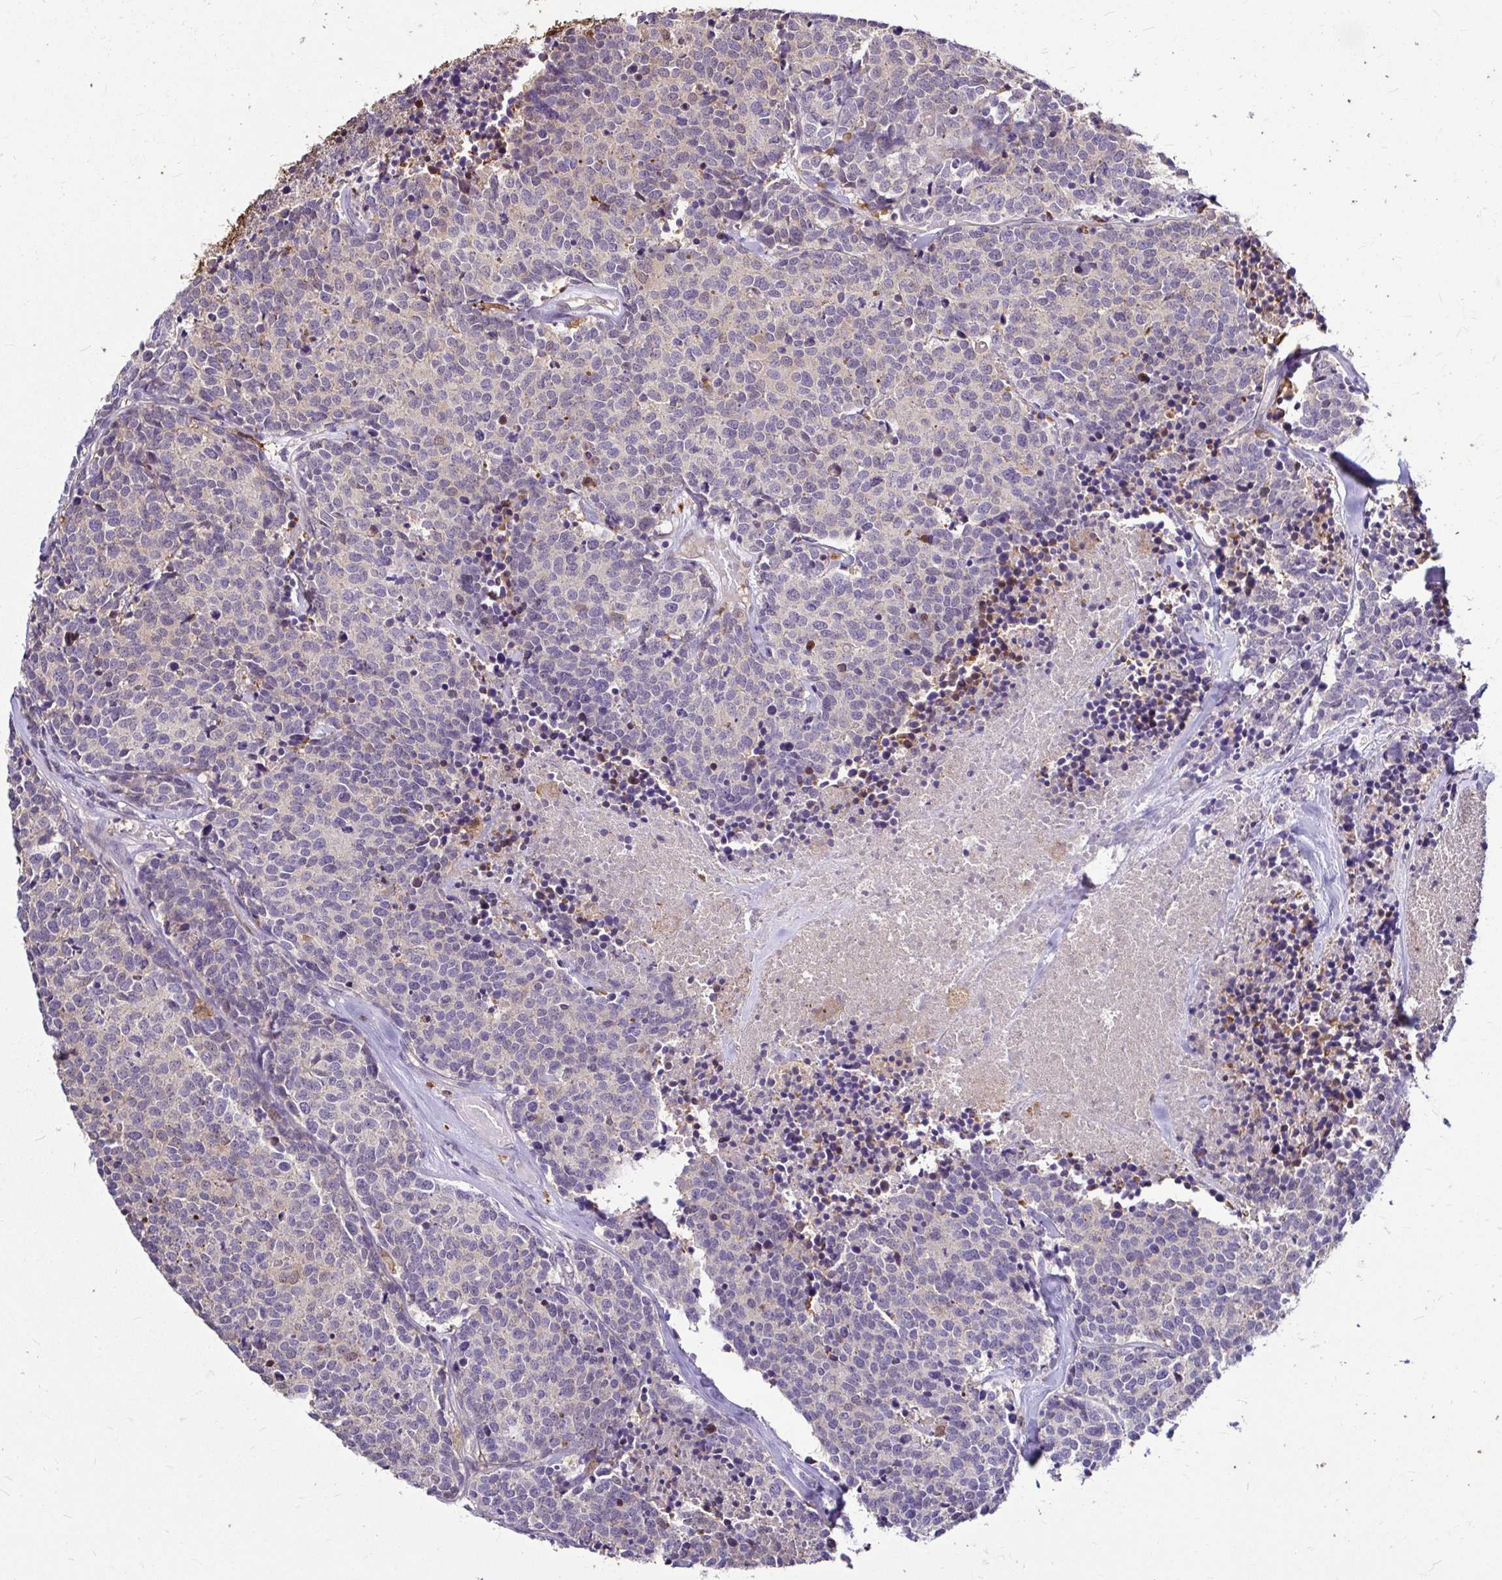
{"staining": {"intensity": "negative", "quantity": "none", "location": "none"}, "tissue": "carcinoid", "cell_type": "Tumor cells", "image_type": "cancer", "snomed": [{"axis": "morphology", "description": "Carcinoid, malignant, NOS"}, {"axis": "topography", "description": "Skin"}], "caption": "The image demonstrates no staining of tumor cells in carcinoid.", "gene": "IDH1", "patient": {"sex": "female", "age": 79}}